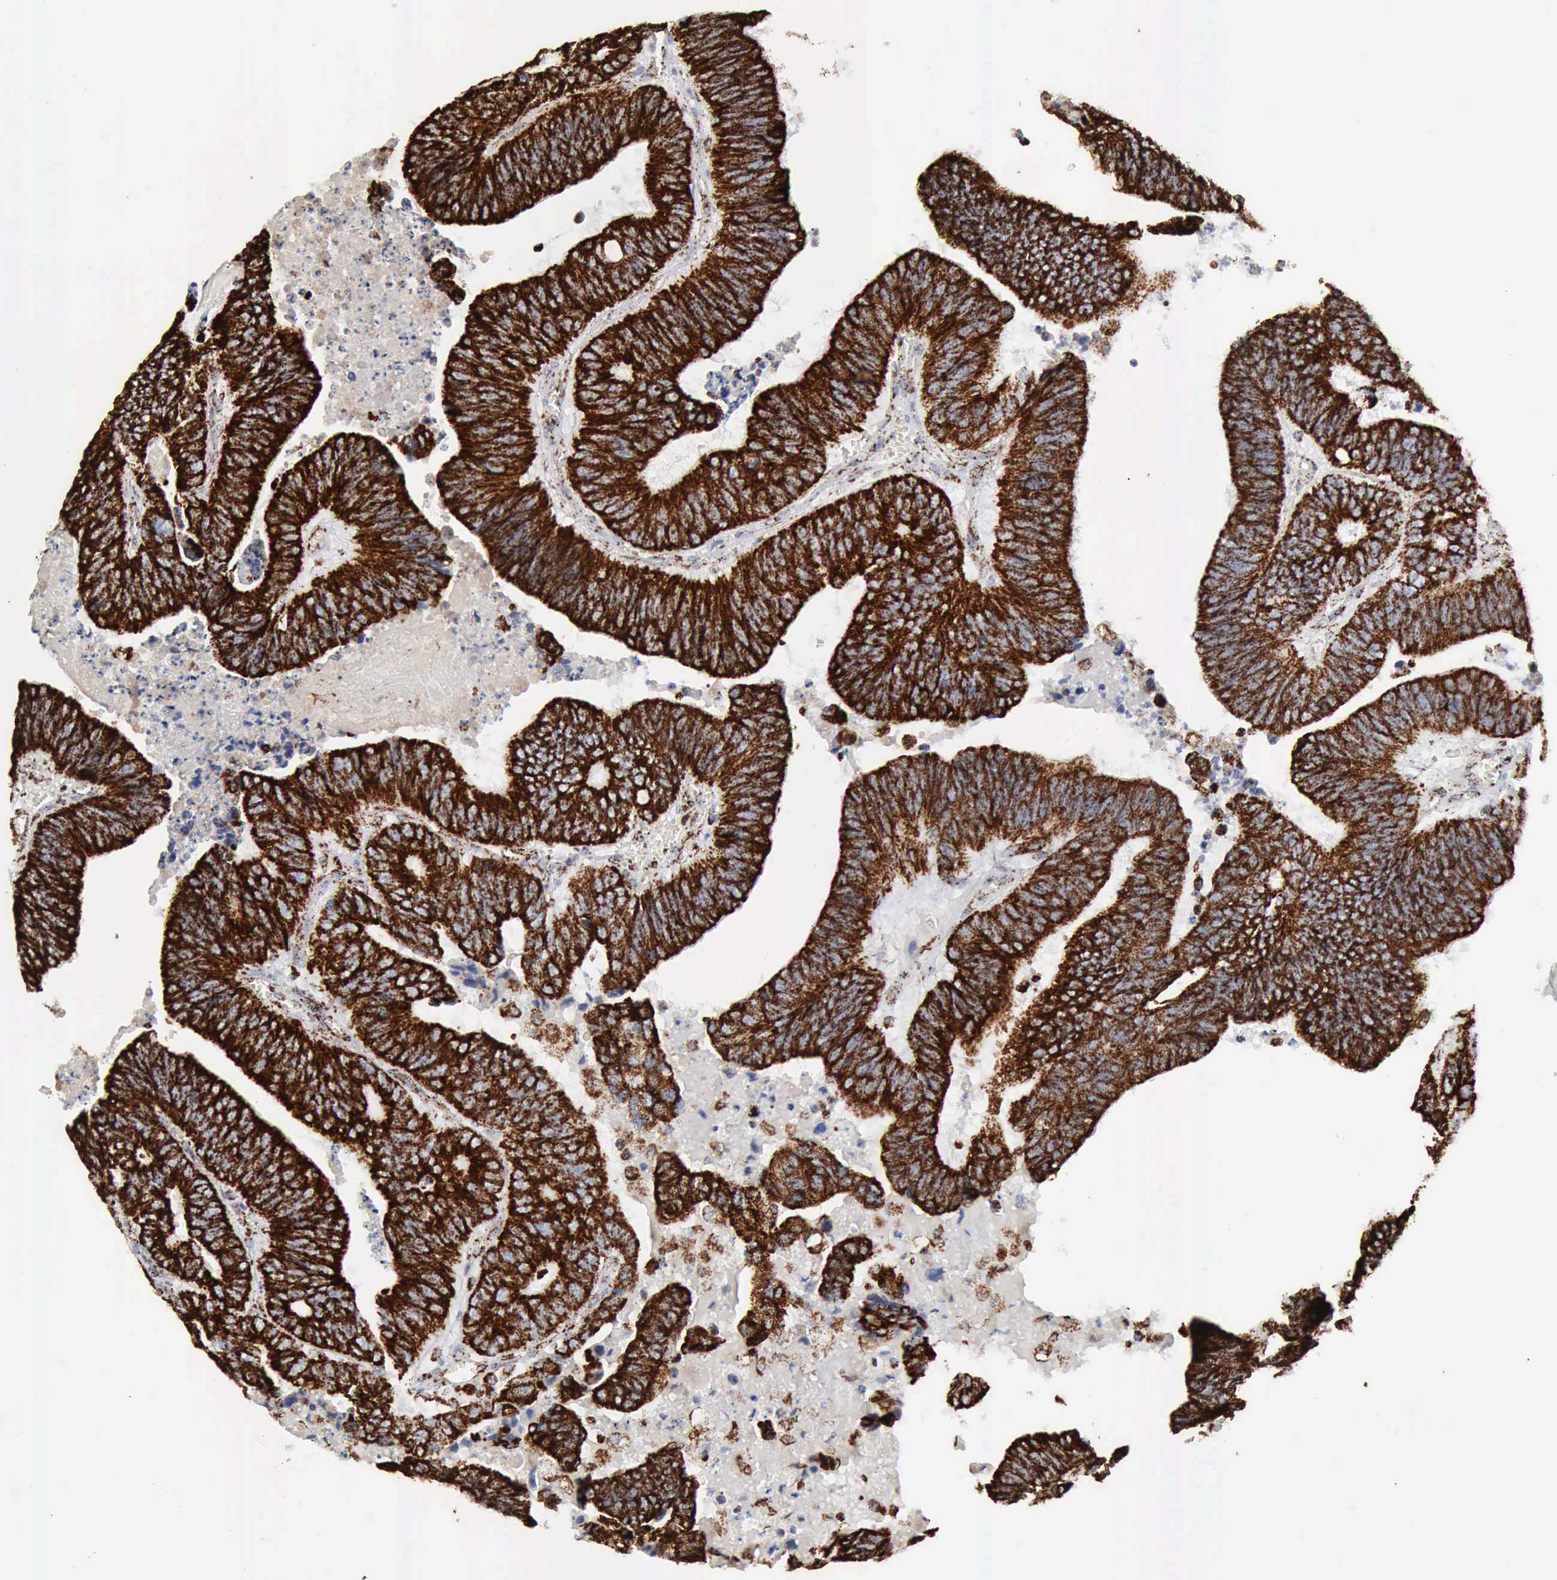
{"staining": {"intensity": "strong", "quantity": ">75%", "location": "cytoplasmic/membranous"}, "tissue": "colorectal cancer", "cell_type": "Tumor cells", "image_type": "cancer", "snomed": [{"axis": "morphology", "description": "Adenocarcinoma, NOS"}, {"axis": "topography", "description": "Colon"}], "caption": "A micrograph showing strong cytoplasmic/membranous expression in about >75% of tumor cells in colorectal cancer, as visualized by brown immunohistochemical staining.", "gene": "ACO2", "patient": {"sex": "male", "age": 72}}